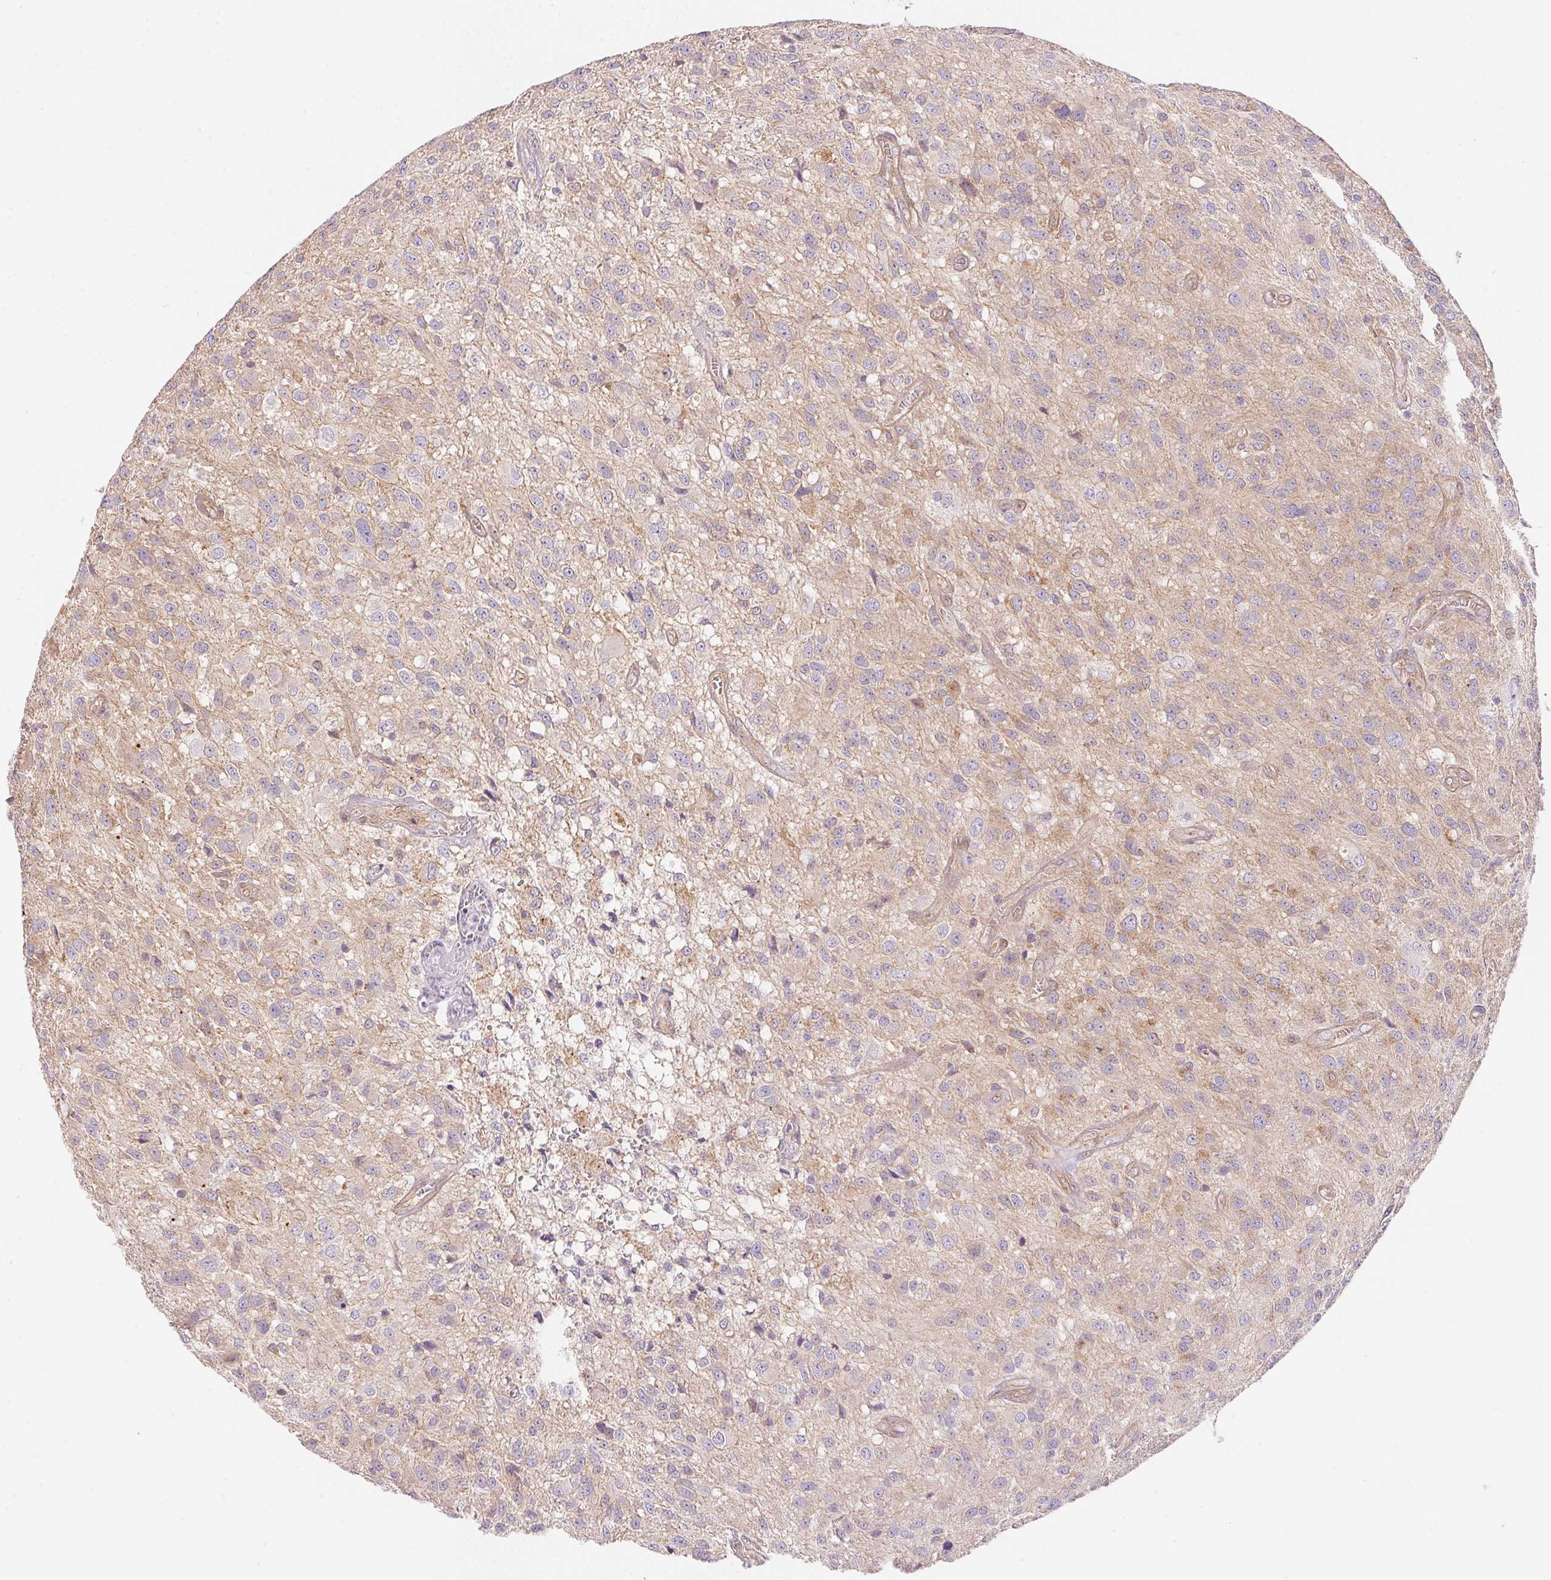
{"staining": {"intensity": "negative", "quantity": "none", "location": "none"}, "tissue": "glioma", "cell_type": "Tumor cells", "image_type": "cancer", "snomed": [{"axis": "morphology", "description": "Glioma, malignant, Low grade"}, {"axis": "topography", "description": "Brain"}], "caption": "This is an immunohistochemistry (IHC) micrograph of human malignant low-grade glioma. There is no expression in tumor cells.", "gene": "SMTN", "patient": {"sex": "male", "age": 66}}